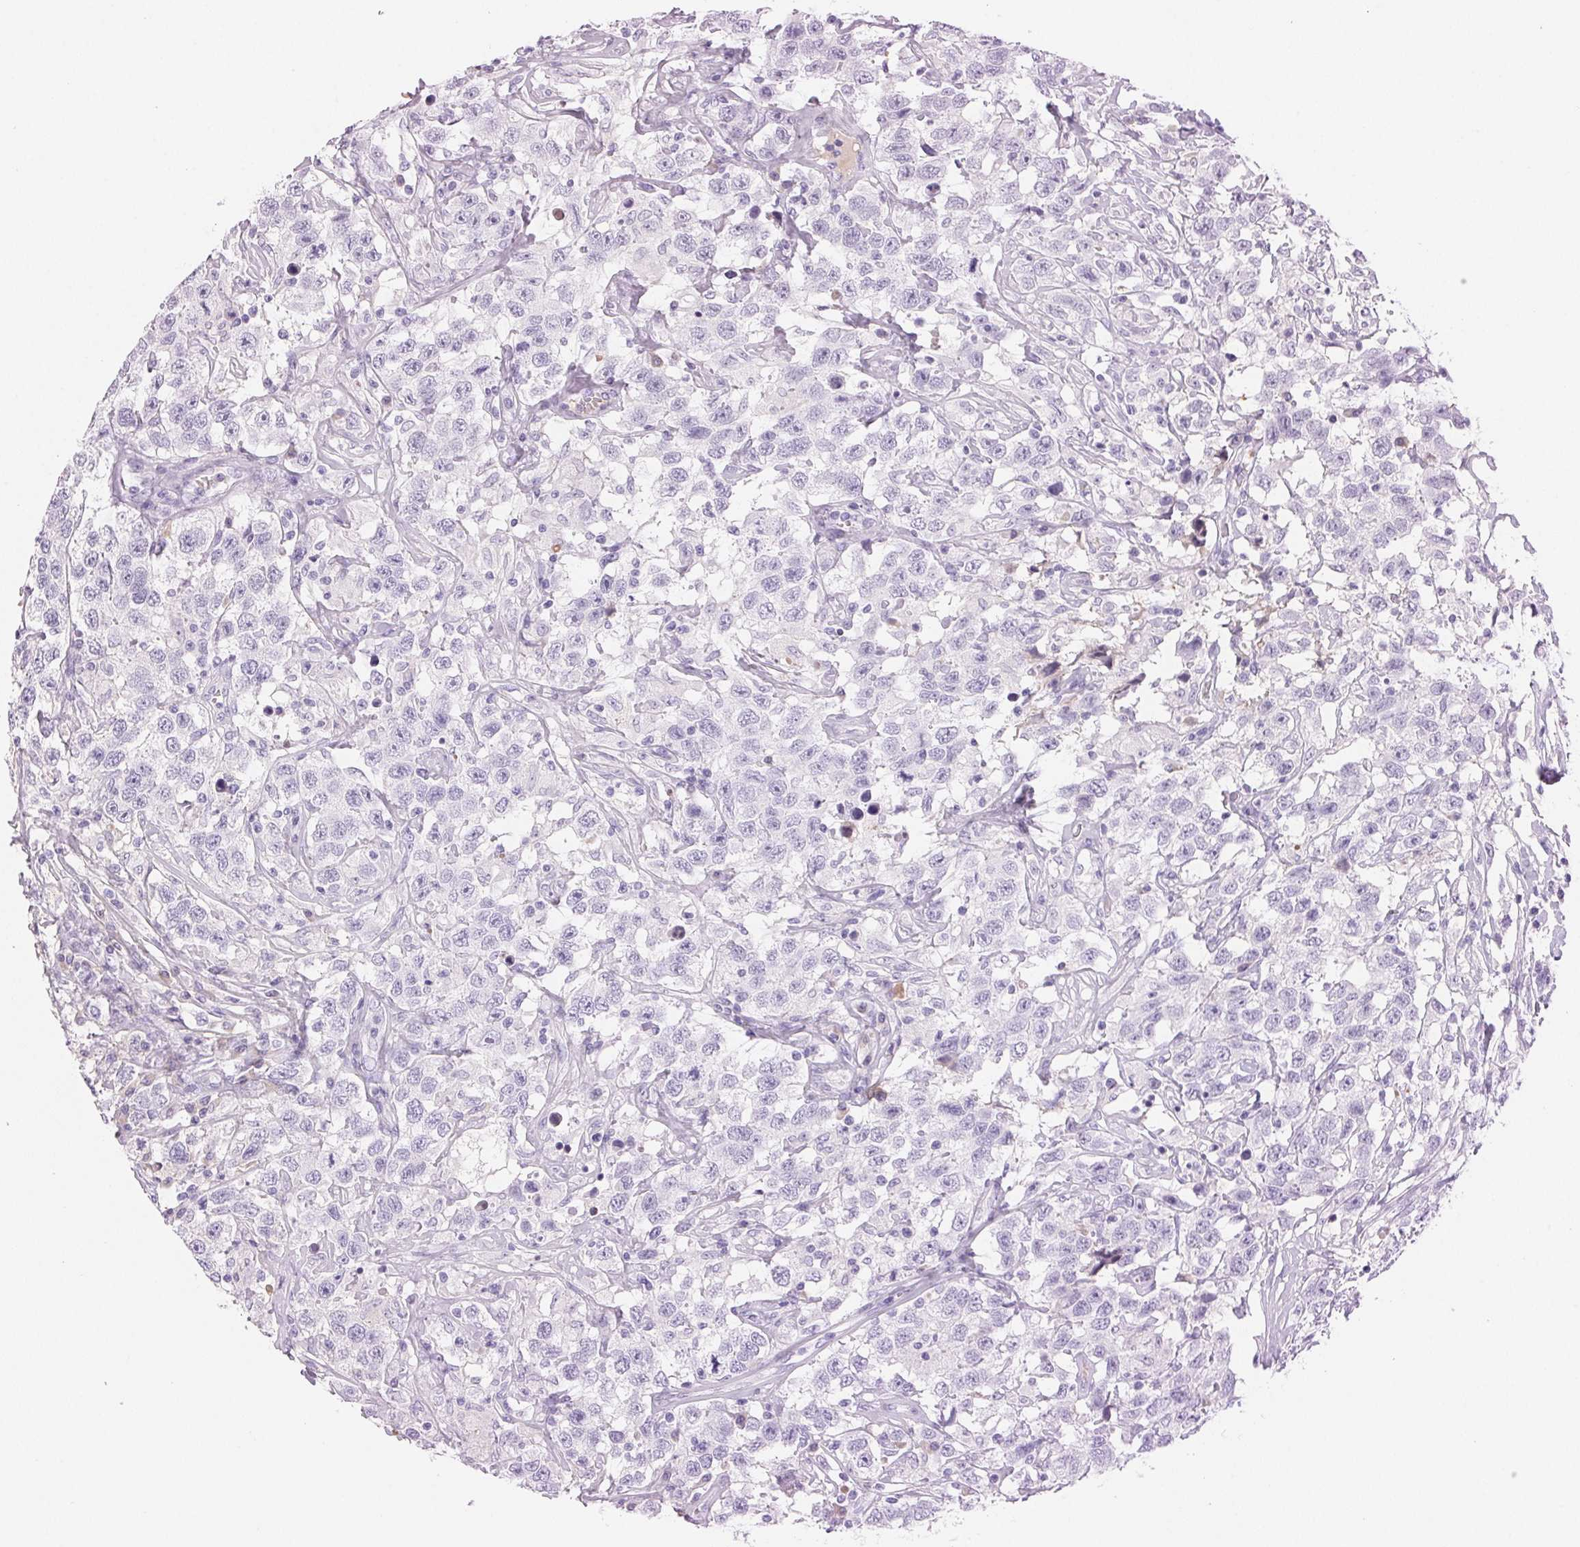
{"staining": {"intensity": "negative", "quantity": "none", "location": "none"}, "tissue": "testis cancer", "cell_type": "Tumor cells", "image_type": "cancer", "snomed": [{"axis": "morphology", "description": "Seminoma, NOS"}, {"axis": "topography", "description": "Testis"}], "caption": "Immunohistochemistry (IHC) histopathology image of neoplastic tissue: testis cancer (seminoma) stained with DAB exhibits no significant protein staining in tumor cells.", "gene": "PADI4", "patient": {"sex": "male", "age": 41}}